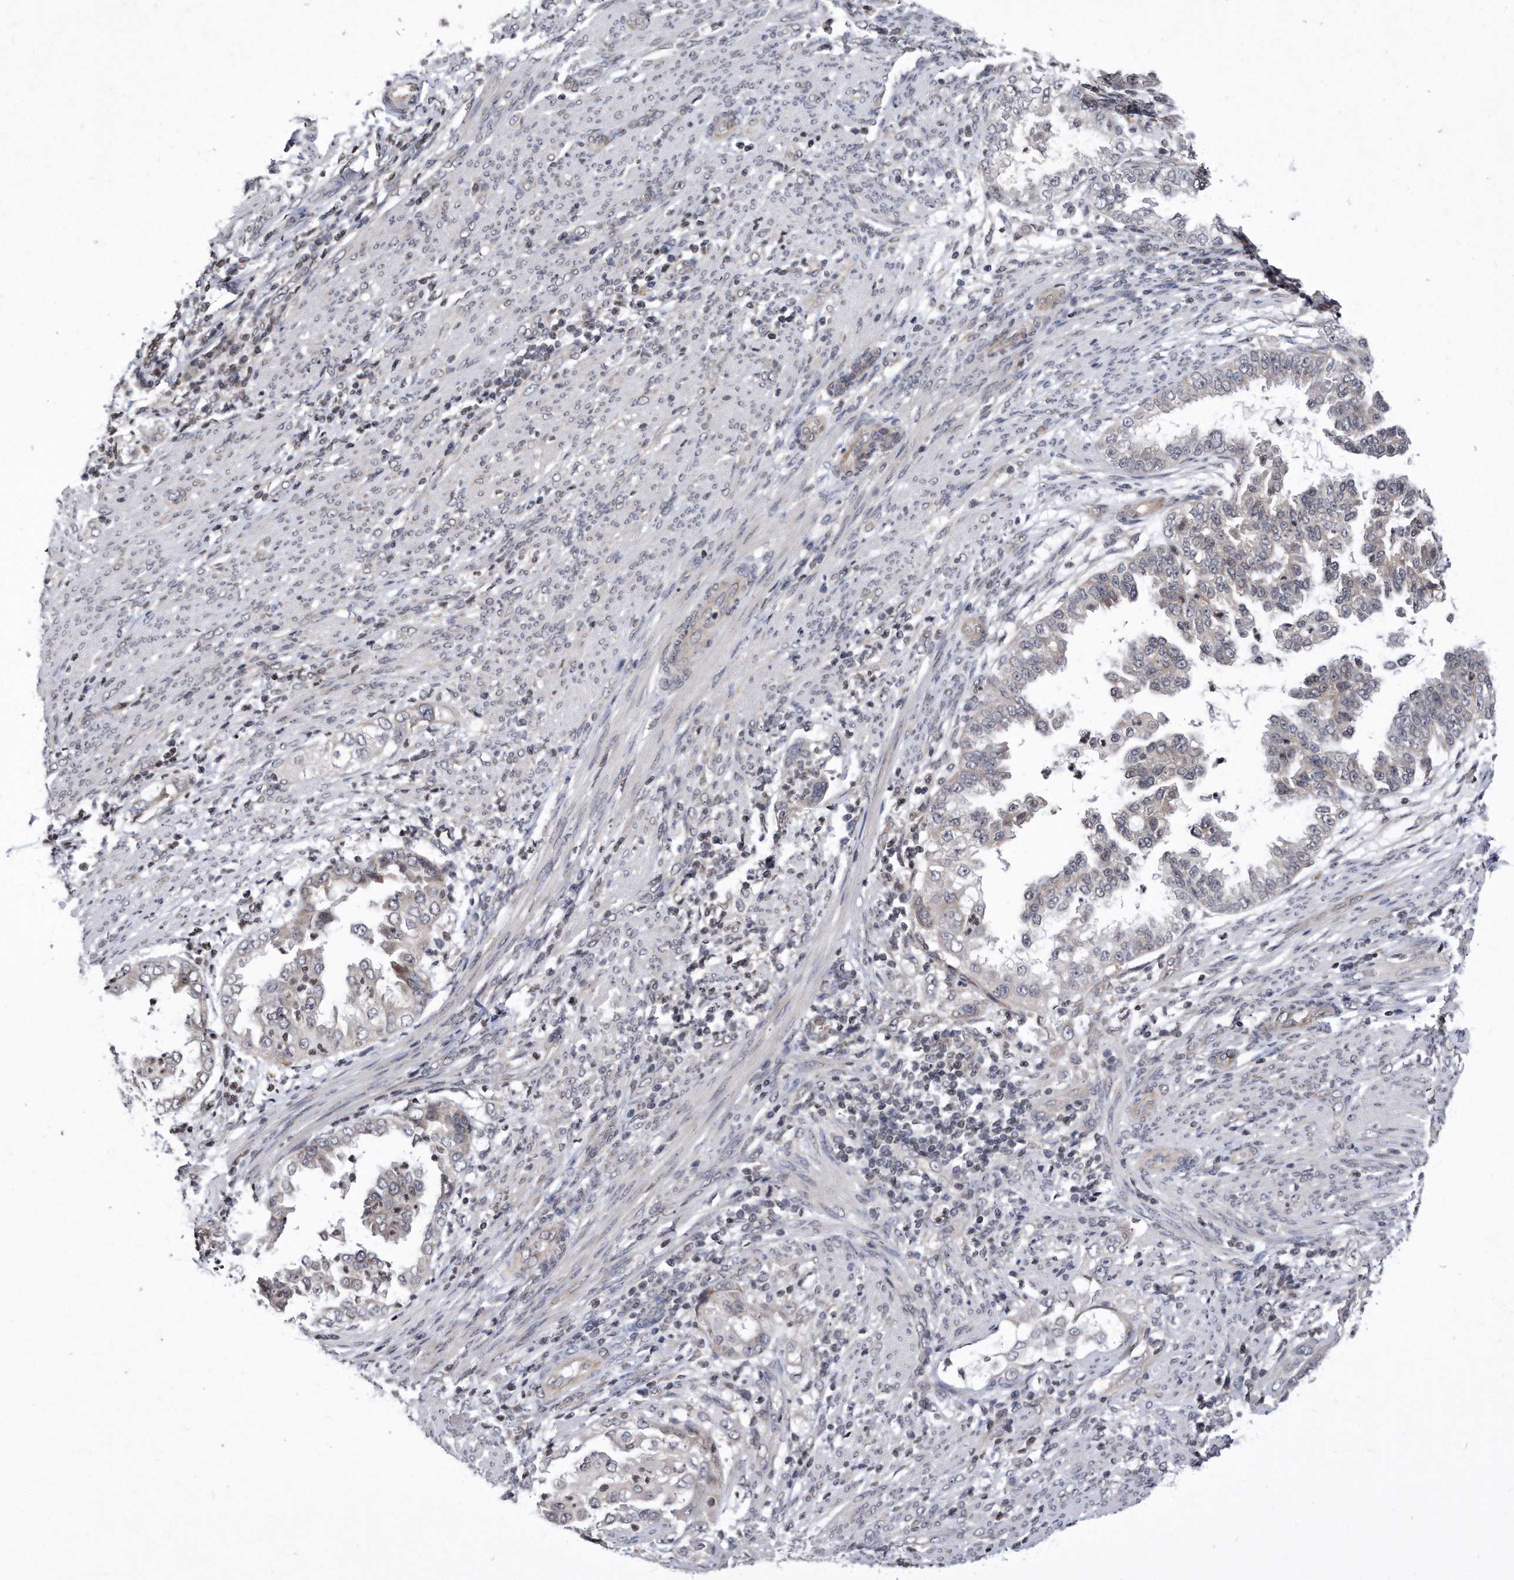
{"staining": {"intensity": "negative", "quantity": "none", "location": "none"}, "tissue": "endometrial cancer", "cell_type": "Tumor cells", "image_type": "cancer", "snomed": [{"axis": "morphology", "description": "Adenocarcinoma, NOS"}, {"axis": "topography", "description": "Endometrium"}], "caption": "This is an IHC histopathology image of human endometrial adenocarcinoma. There is no staining in tumor cells.", "gene": "DAB1", "patient": {"sex": "female", "age": 85}}